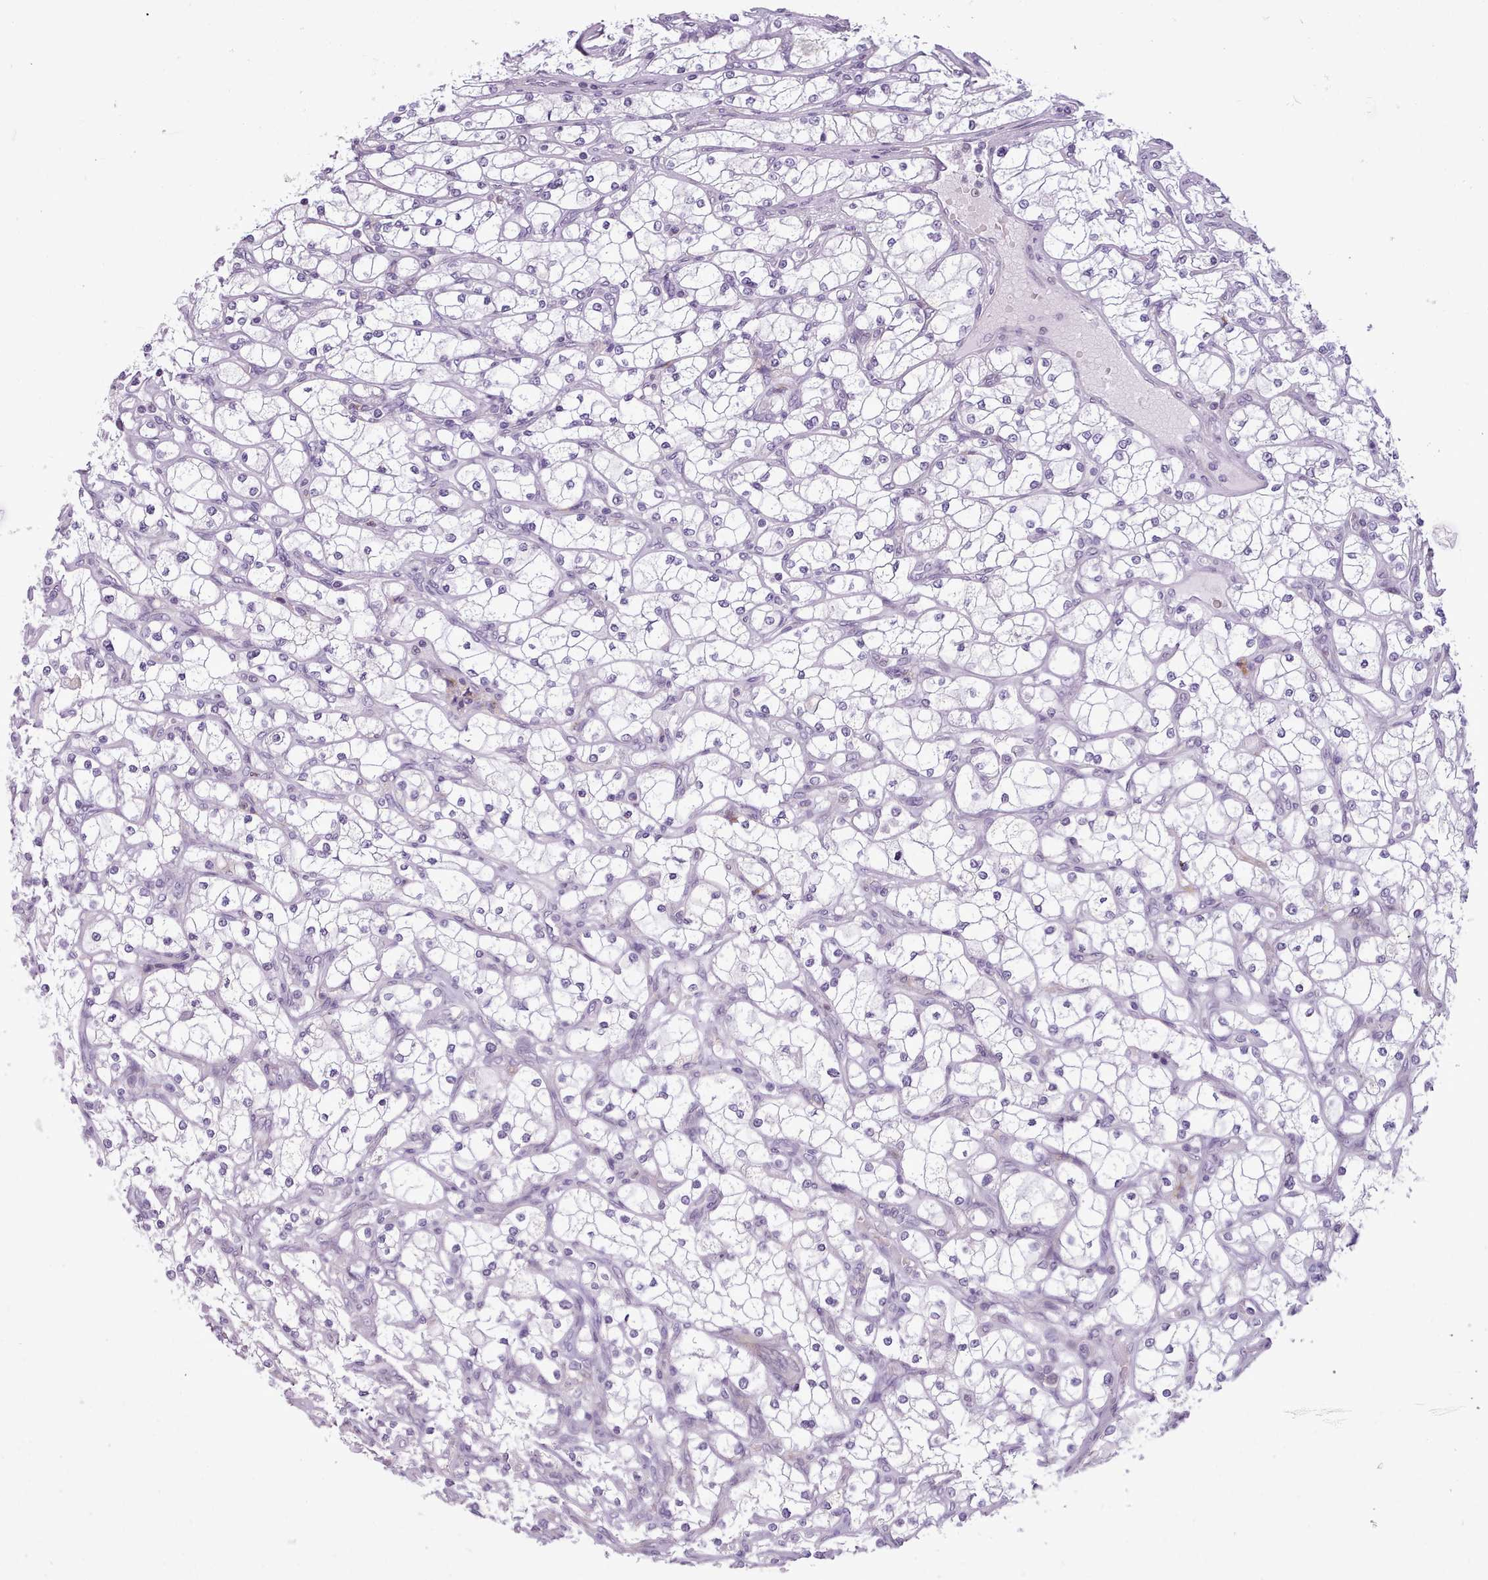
{"staining": {"intensity": "negative", "quantity": "none", "location": "none"}, "tissue": "renal cancer", "cell_type": "Tumor cells", "image_type": "cancer", "snomed": [{"axis": "morphology", "description": "Adenocarcinoma, NOS"}, {"axis": "topography", "description": "Kidney"}], "caption": "Immunohistochemistry image of human renal cancer (adenocarcinoma) stained for a protein (brown), which shows no staining in tumor cells.", "gene": "SLURP1", "patient": {"sex": "male", "age": 80}}